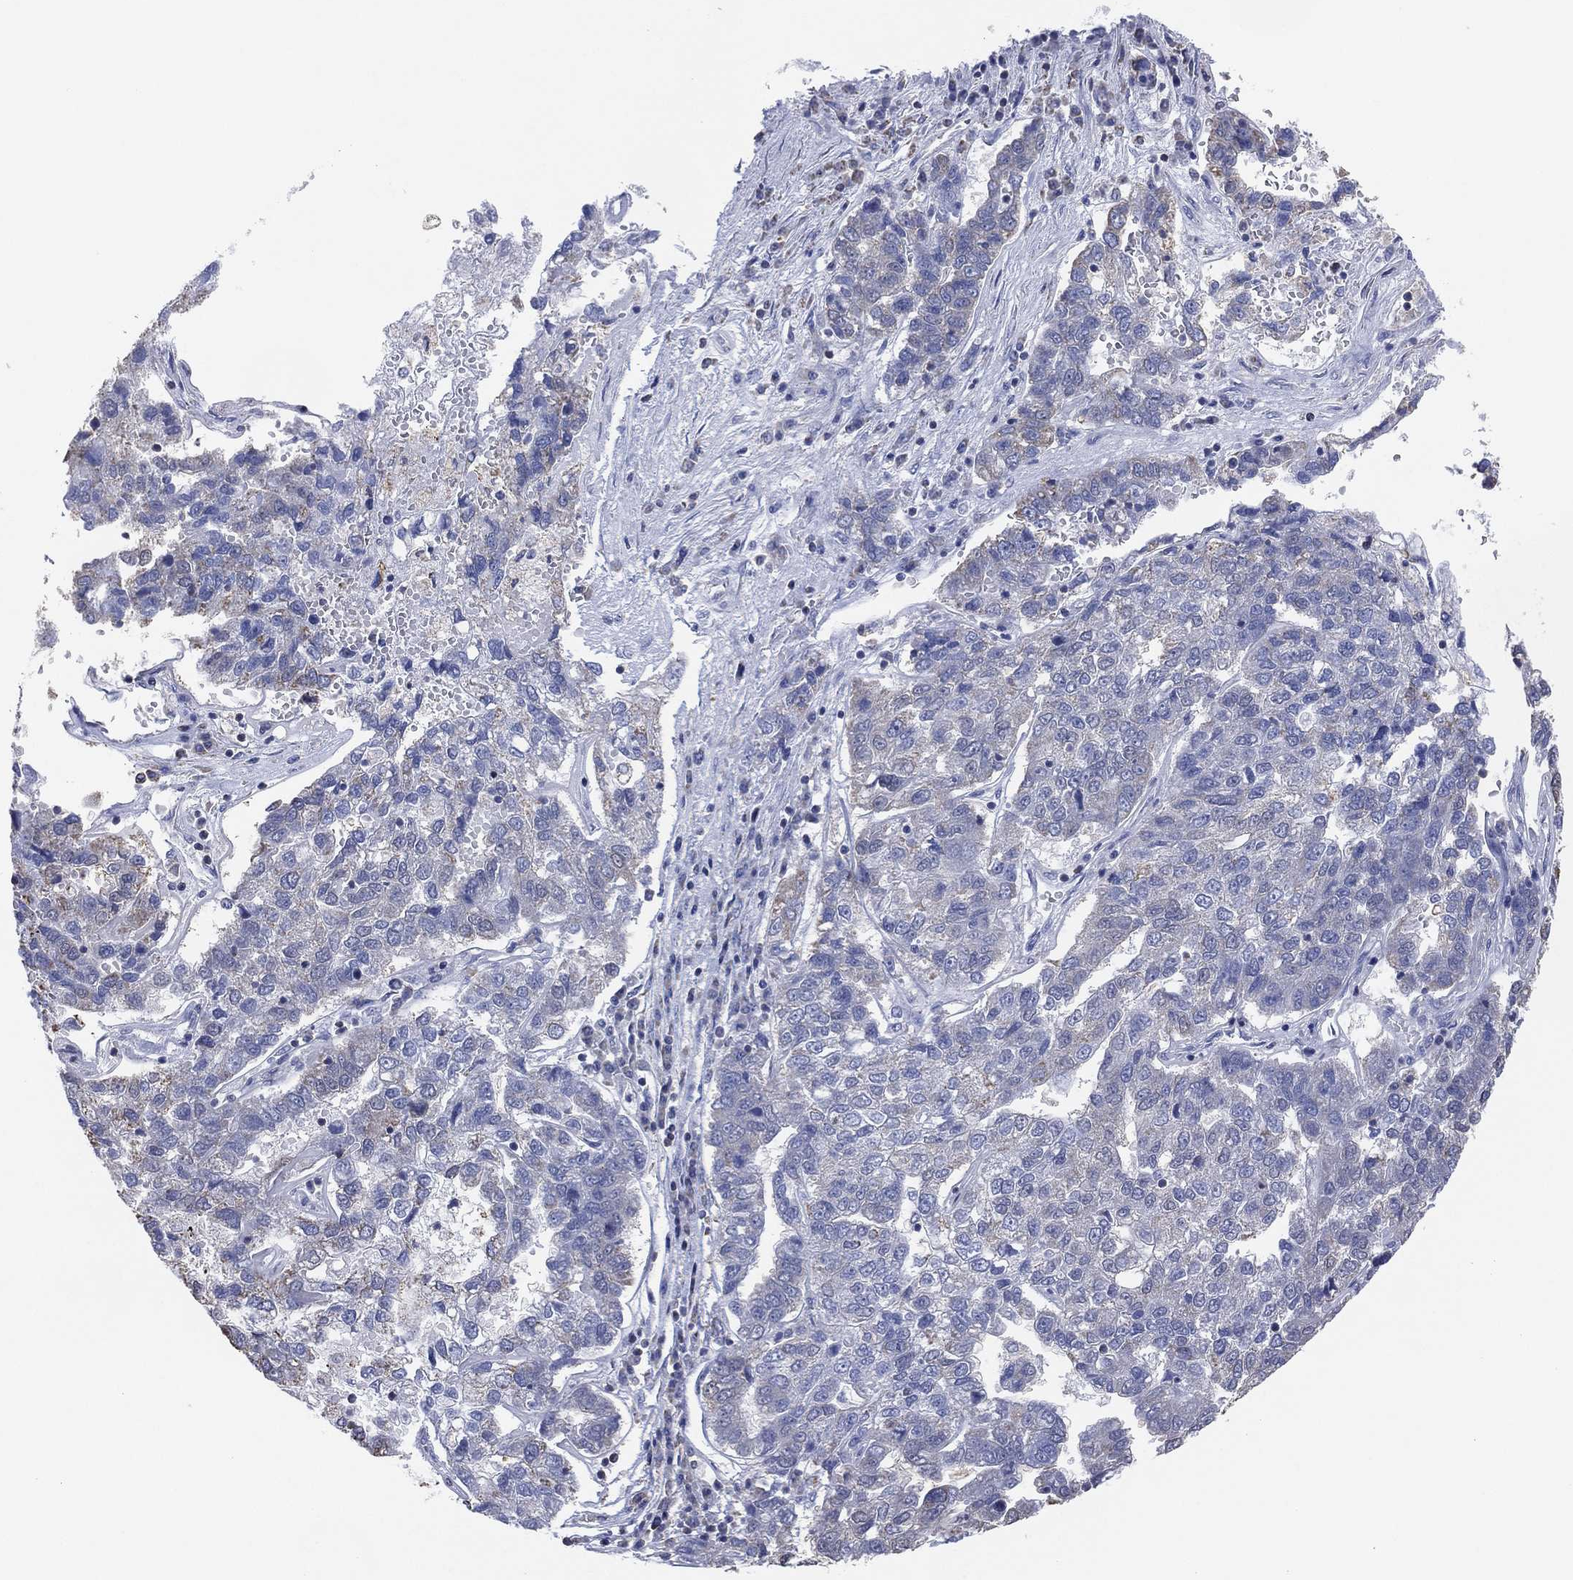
{"staining": {"intensity": "negative", "quantity": "none", "location": "none"}, "tissue": "pancreatic cancer", "cell_type": "Tumor cells", "image_type": "cancer", "snomed": [{"axis": "morphology", "description": "Adenocarcinoma, NOS"}, {"axis": "topography", "description": "Pancreas"}], "caption": "This is an IHC image of human pancreatic cancer (adenocarcinoma). There is no positivity in tumor cells.", "gene": "CFTR", "patient": {"sex": "female", "age": 61}}